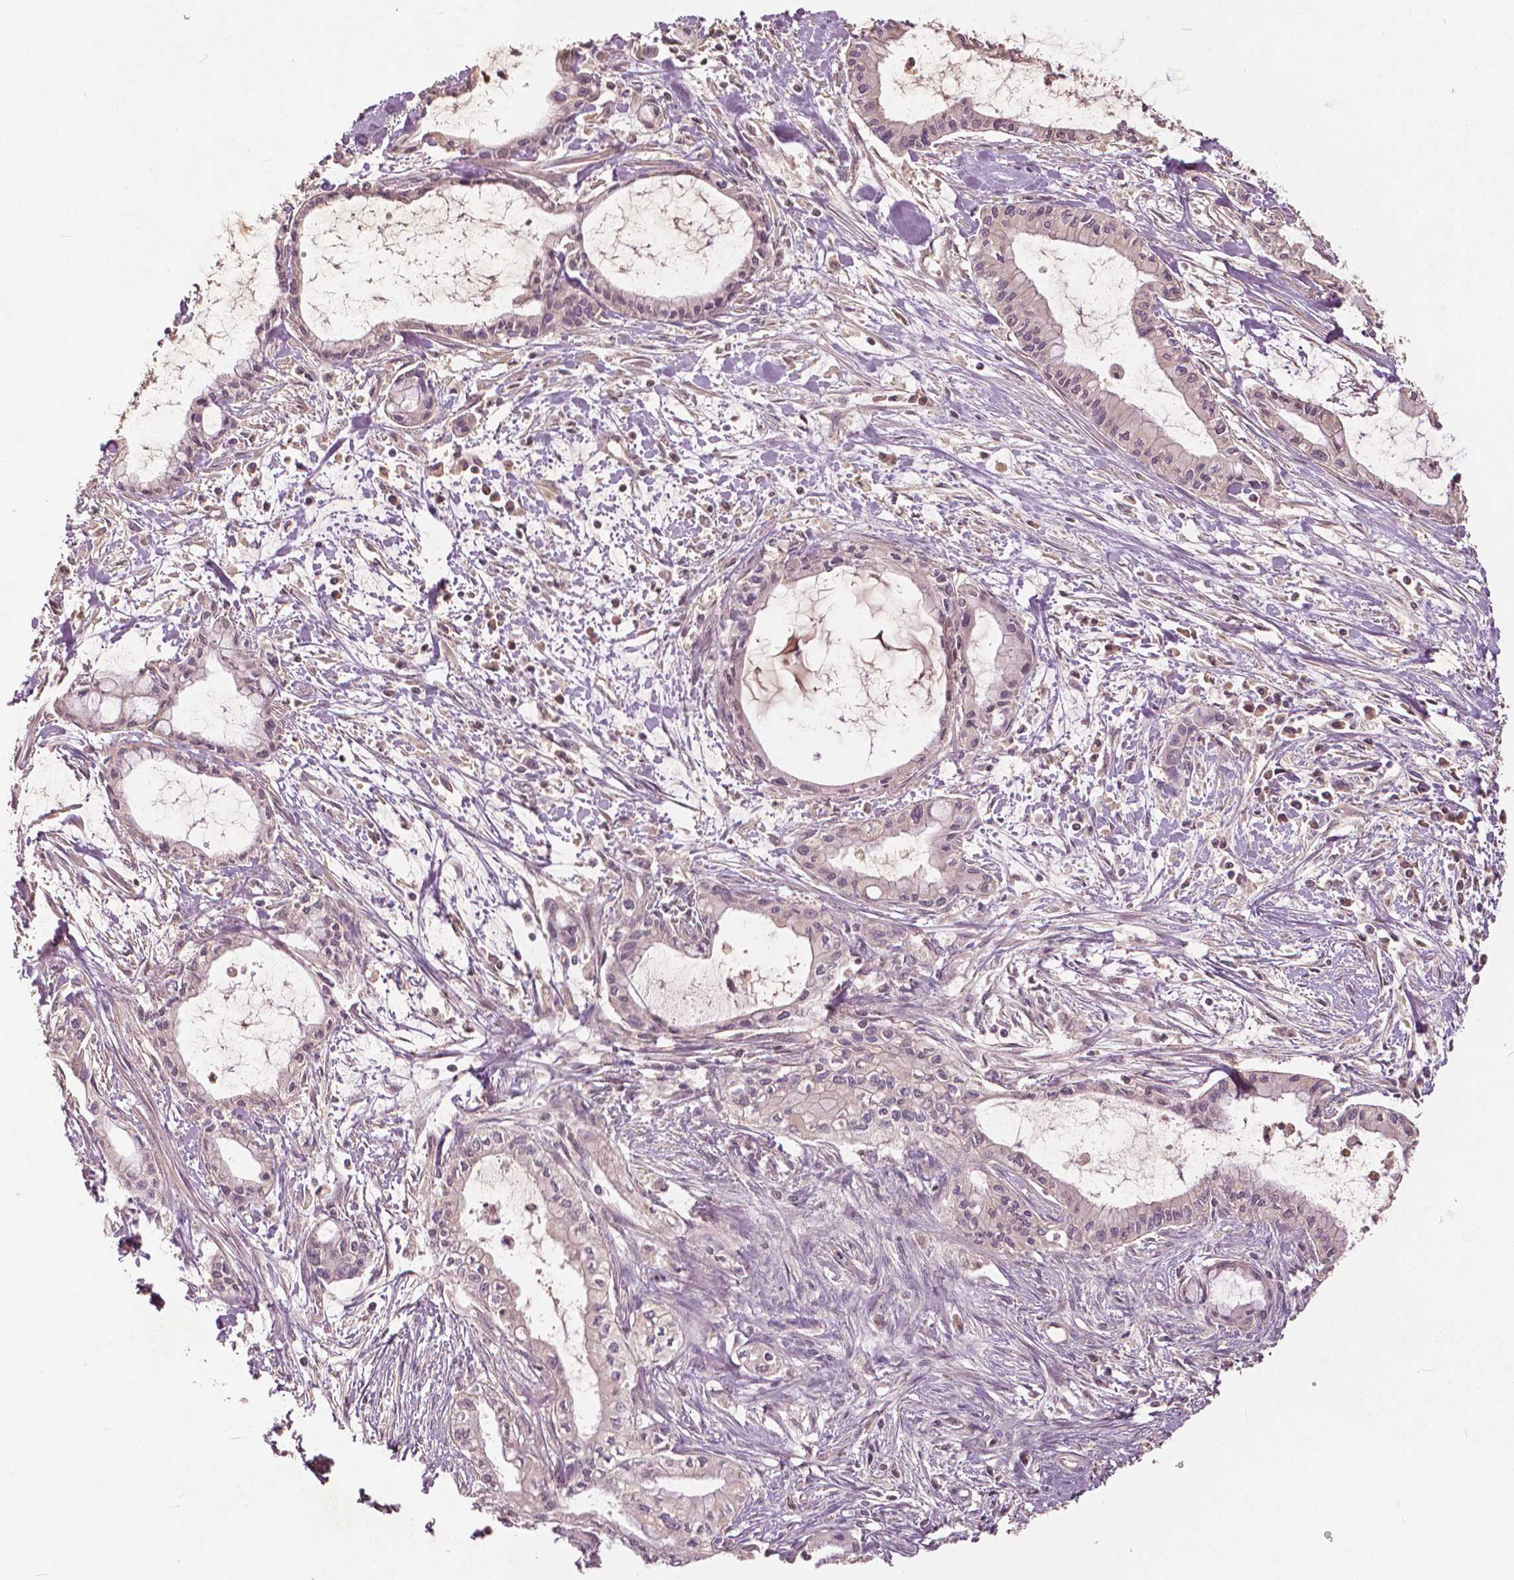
{"staining": {"intensity": "weak", "quantity": "25%-75%", "location": "nuclear"}, "tissue": "pancreatic cancer", "cell_type": "Tumor cells", "image_type": "cancer", "snomed": [{"axis": "morphology", "description": "Adenocarcinoma, NOS"}, {"axis": "topography", "description": "Pancreas"}], "caption": "A histopathology image of human pancreatic cancer stained for a protein displays weak nuclear brown staining in tumor cells. The staining is performed using DAB brown chromogen to label protein expression. The nuclei are counter-stained blue using hematoxylin.", "gene": "ANGPTL4", "patient": {"sex": "male", "age": 48}}